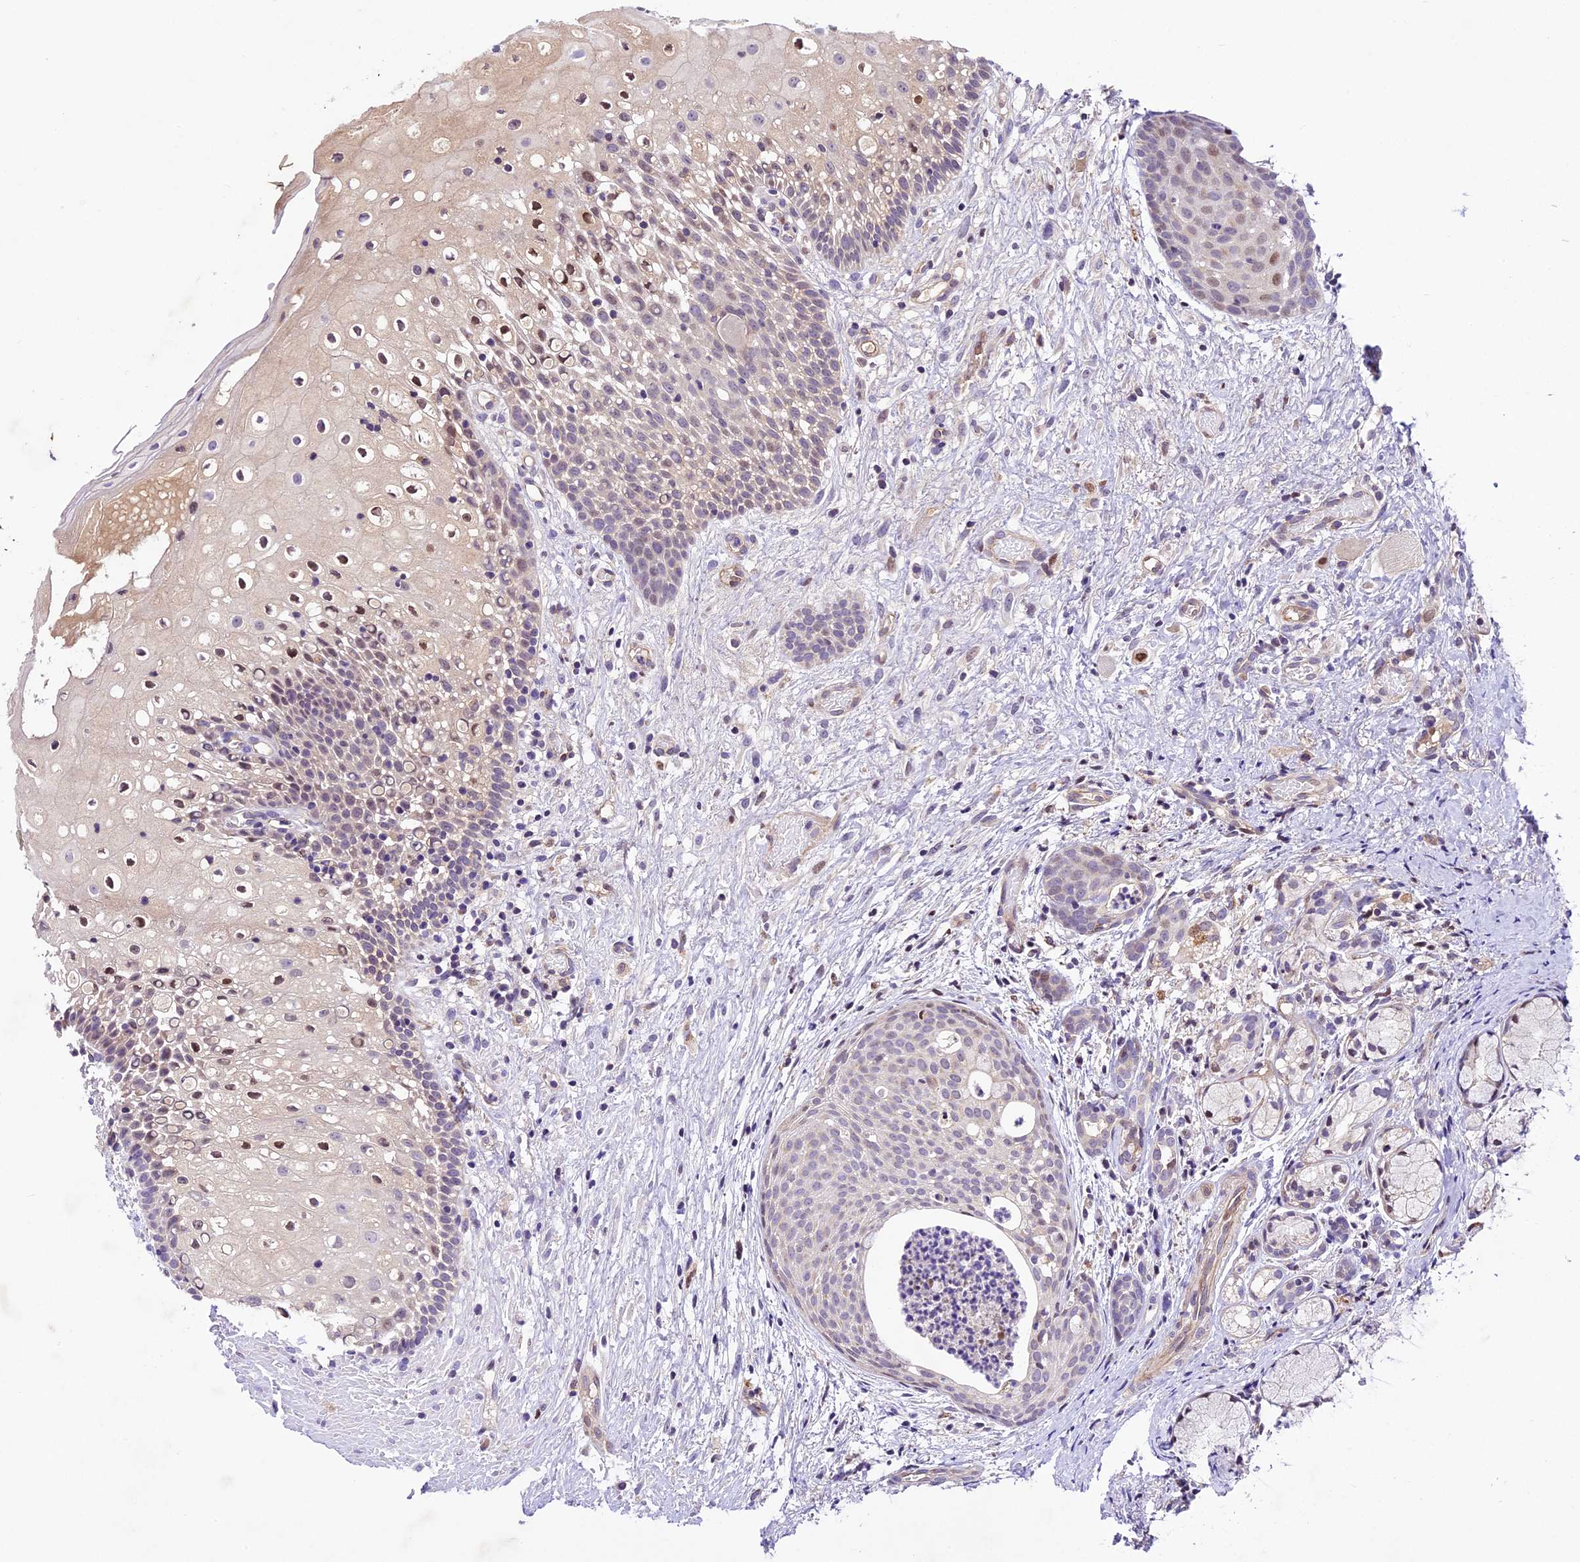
{"staining": {"intensity": "moderate", "quantity": "<25%", "location": "nuclear"}, "tissue": "oral mucosa", "cell_type": "Squamous epithelial cells", "image_type": "normal", "snomed": [{"axis": "morphology", "description": "Normal tissue, NOS"}, {"axis": "topography", "description": "Oral tissue"}], "caption": "Immunohistochemistry micrograph of unremarkable oral mucosa: human oral mucosa stained using immunohistochemistry reveals low levels of moderate protein expression localized specifically in the nuclear of squamous epithelial cells, appearing as a nuclear brown color.", "gene": "CCSER1", "patient": {"sex": "female", "age": 69}}